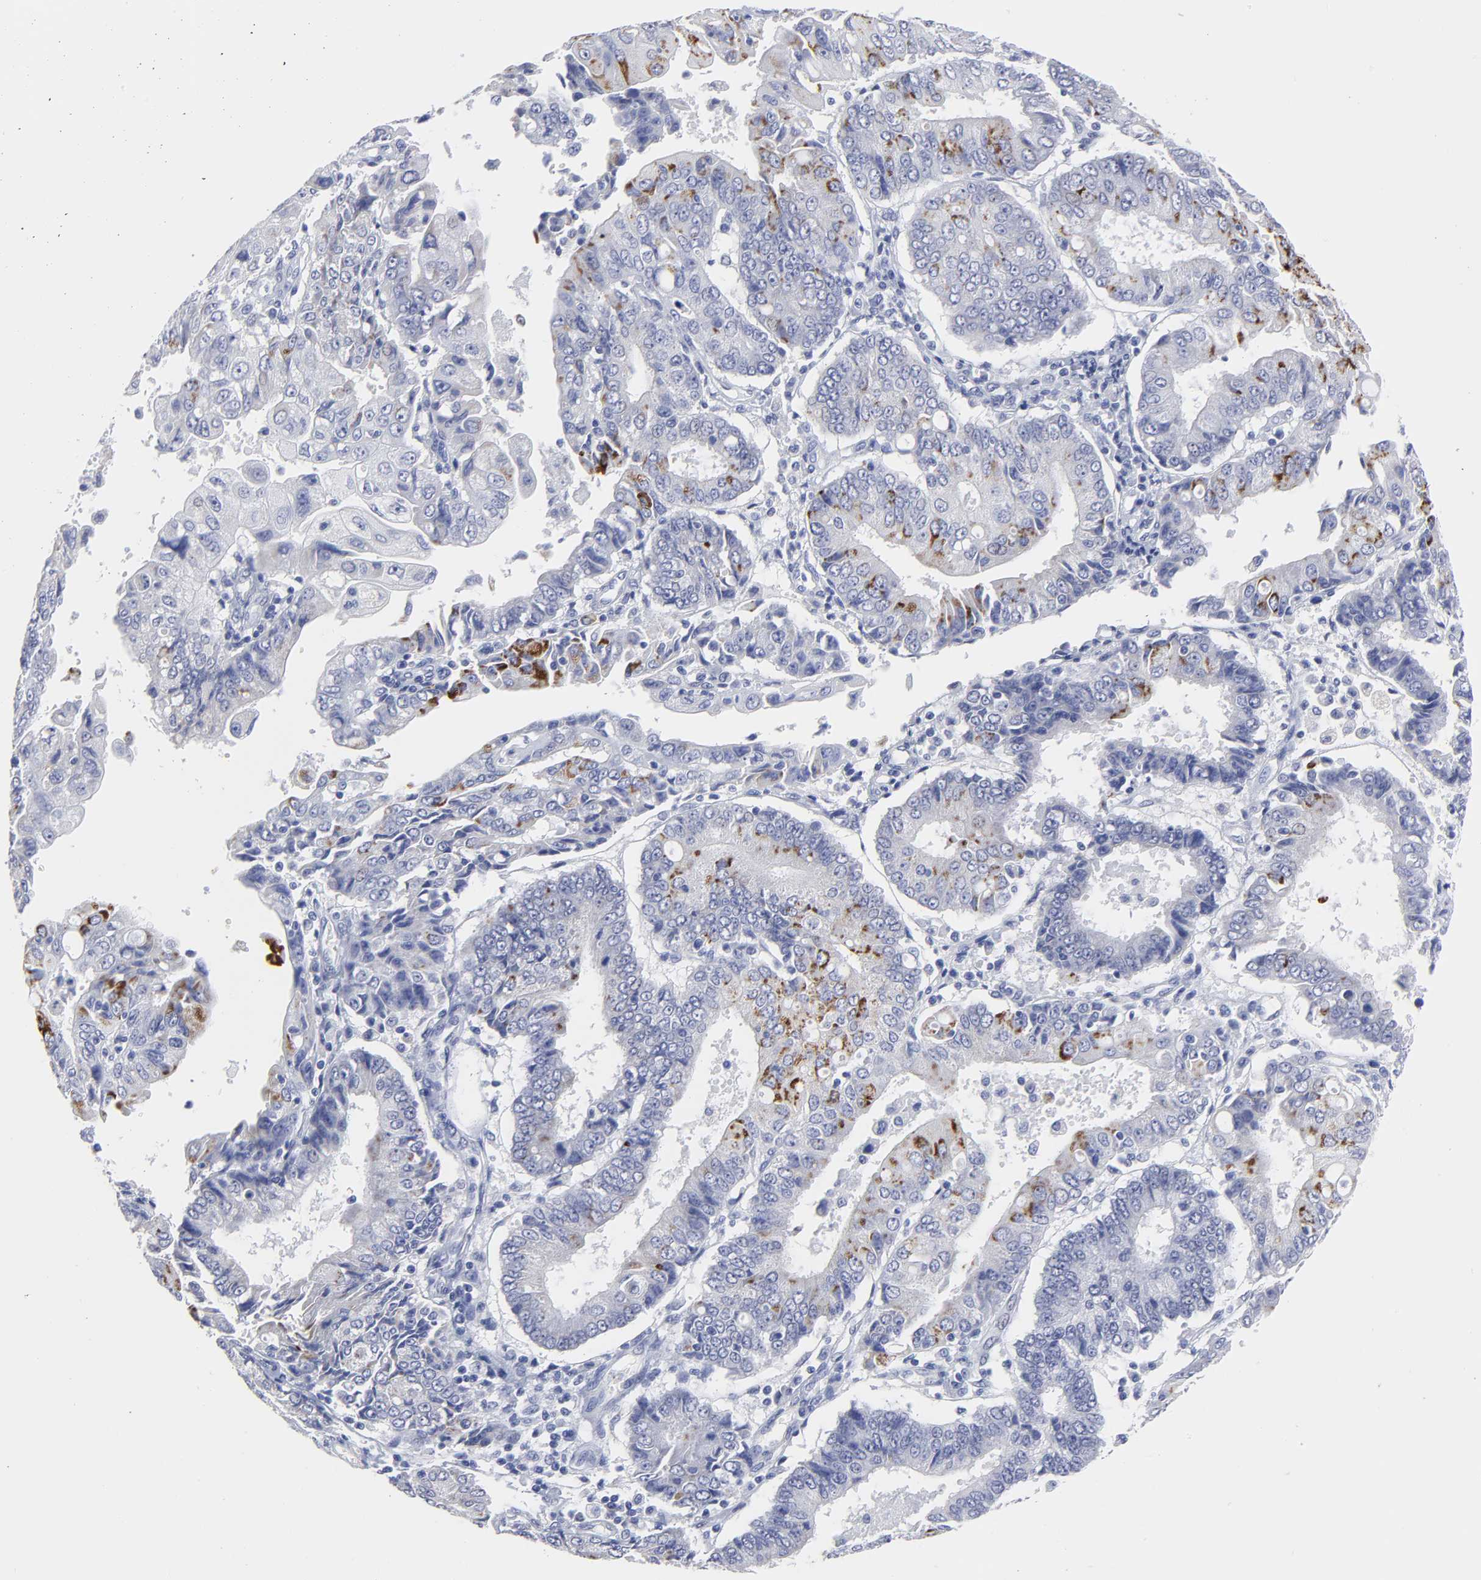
{"staining": {"intensity": "moderate", "quantity": "<25%", "location": "cytoplasmic/membranous"}, "tissue": "endometrial cancer", "cell_type": "Tumor cells", "image_type": "cancer", "snomed": [{"axis": "morphology", "description": "Adenocarcinoma, NOS"}, {"axis": "topography", "description": "Endometrium"}], "caption": "Tumor cells exhibit low levels of moderate cytoplasmic/membranous positivity in about <25% of cells in adenocarcinoma (endometrial).", "gene": "DUSP9", "patient": {"sex": "female", "age": 75}}